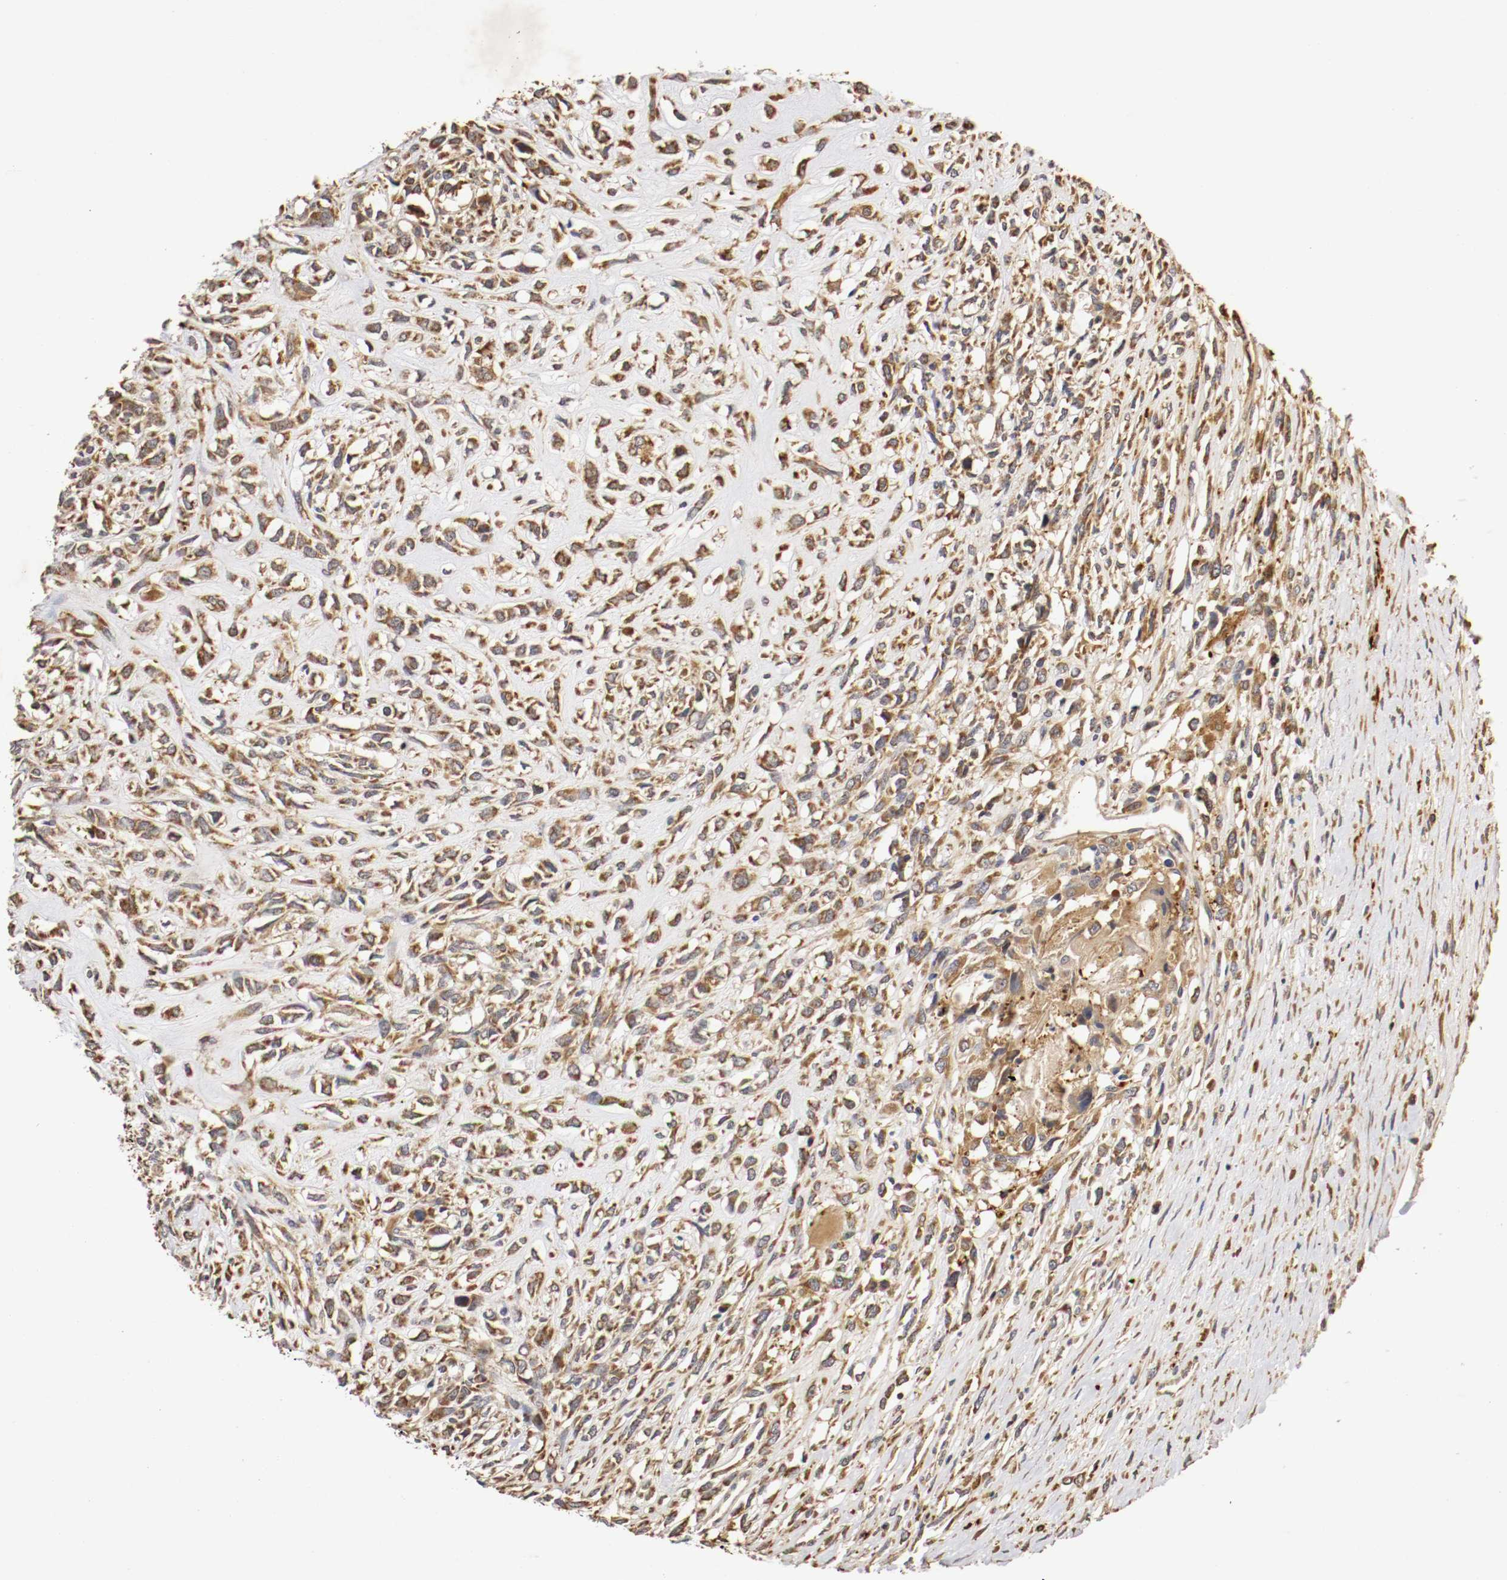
{"staining": {"intensity": "strong", "quantity": ">75%", "location": "cytoplasmic/membranous"}, "tissue": "head and neck cancer", "cell_type": "Tumor cells", "image_type": "cancer", "snomed": [{"axis": "morphology", "description": "Necrosis, NOS"}, {"axis": "morphology", "description": "Neoplasm, malignant, NOS"}, {"axis": "topography", "description": "Salivary gland"}, {"axis": "topography", "description": "Head-Neck"}], "caption": "Human malignant neoplasm (head and neck) stained with a brown dye shows strong cytoplasmic/membranous positive staining in approximately >75% of tumor cells.", "gene": "VEZT", "patient": {"sex": "male", "age": 43}}